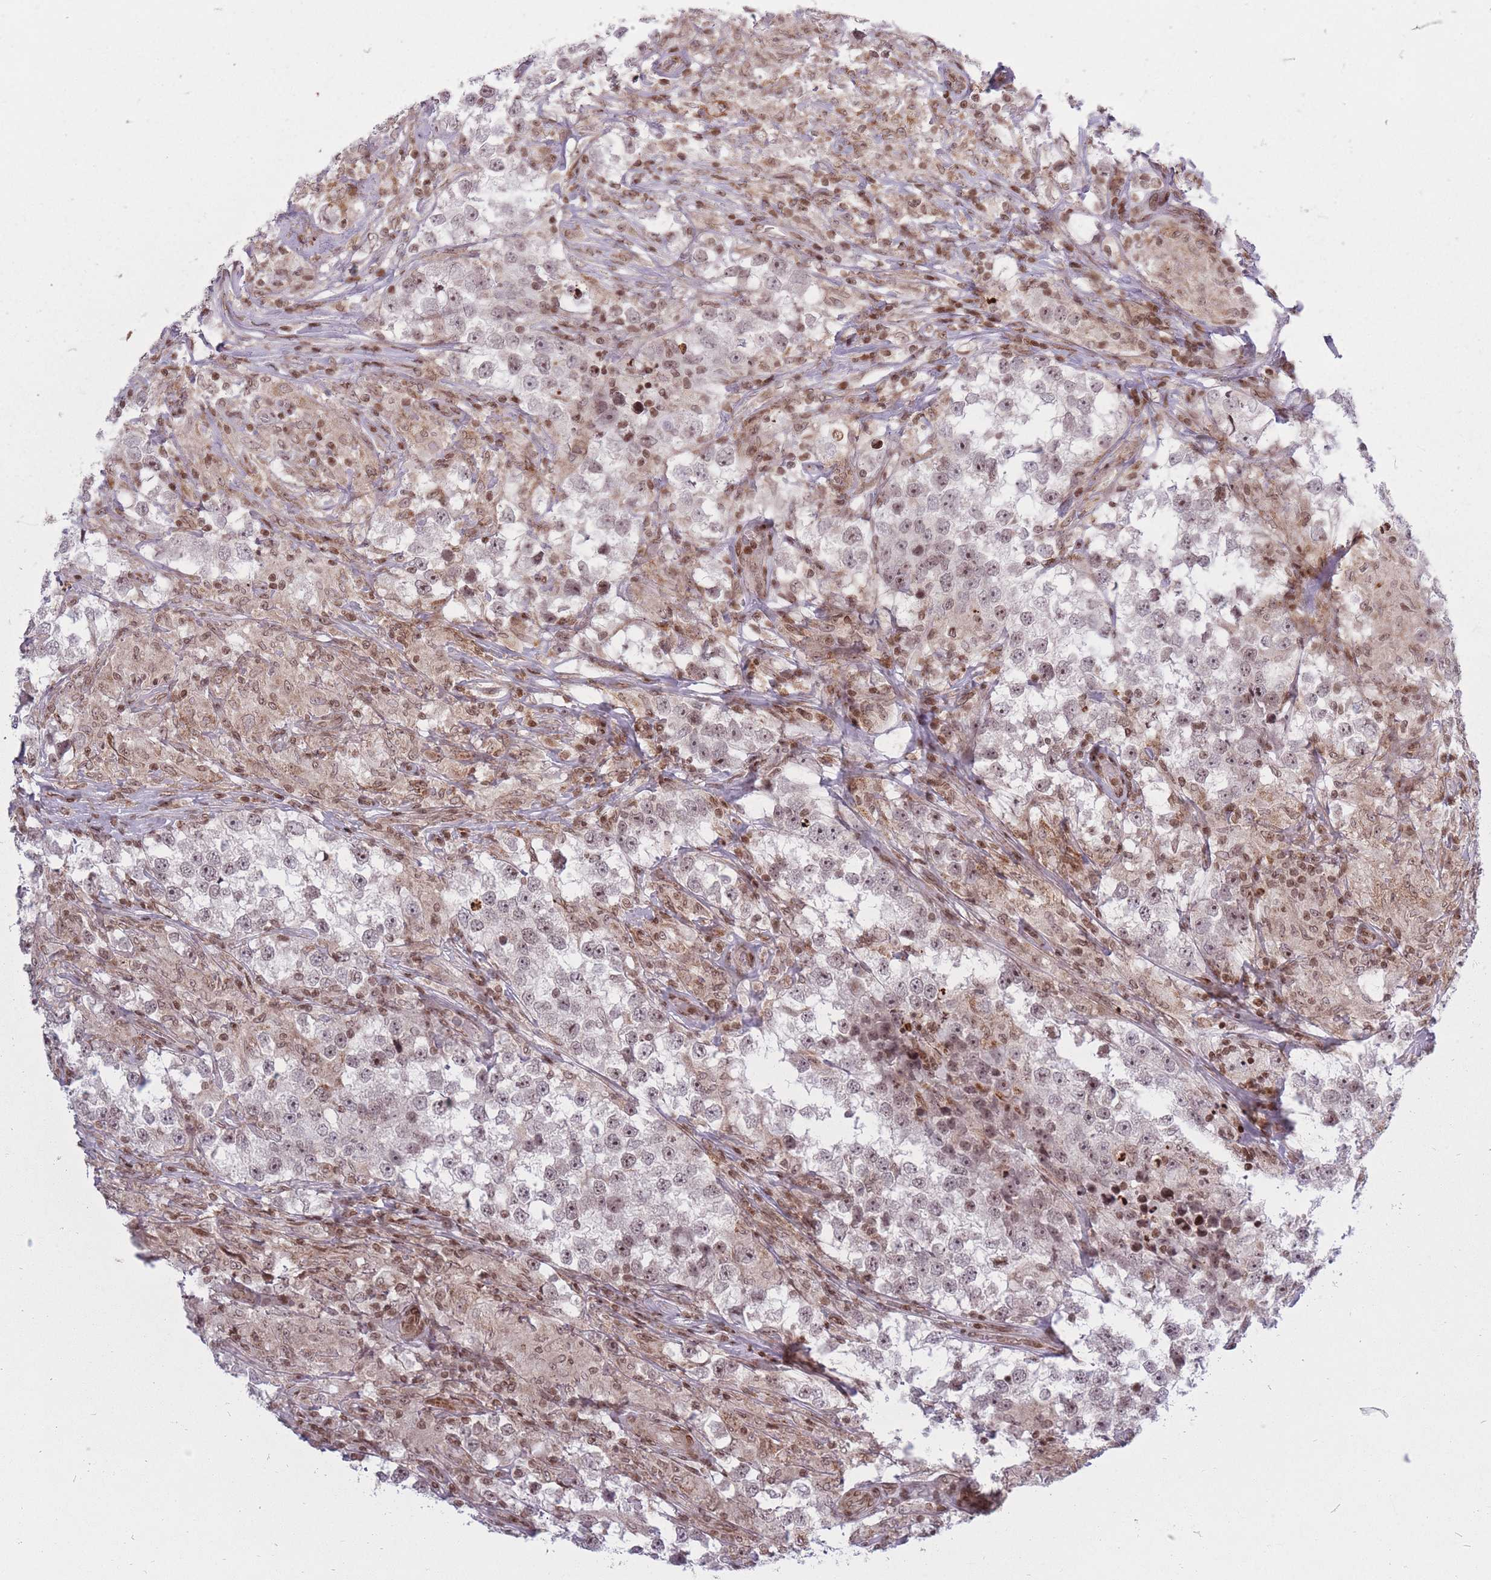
{"staining": {"intensity": "moderate", "quantity": "25%-75%", "location": "nuclear"}, "tissue": "testis cancer", "cell_type": "Tumor cells", "image_type": "cancer", "snomed": [{"axis": "morphology", "description": "Seminoma, NOS"}, {"axis": "topography", "description": "Testis"}], "caption": "DAB (3,3'-diaminobenzidine) immunohistochemical staining of testis cancer (seminoma) demonstrates moderate nuclear protein positivity in about 25%-75% of tumor cells. (IHC, brightfield microscopy, high magnification).", "gene": "TMC6", "patient": {"sex": "male", "age": 46}}